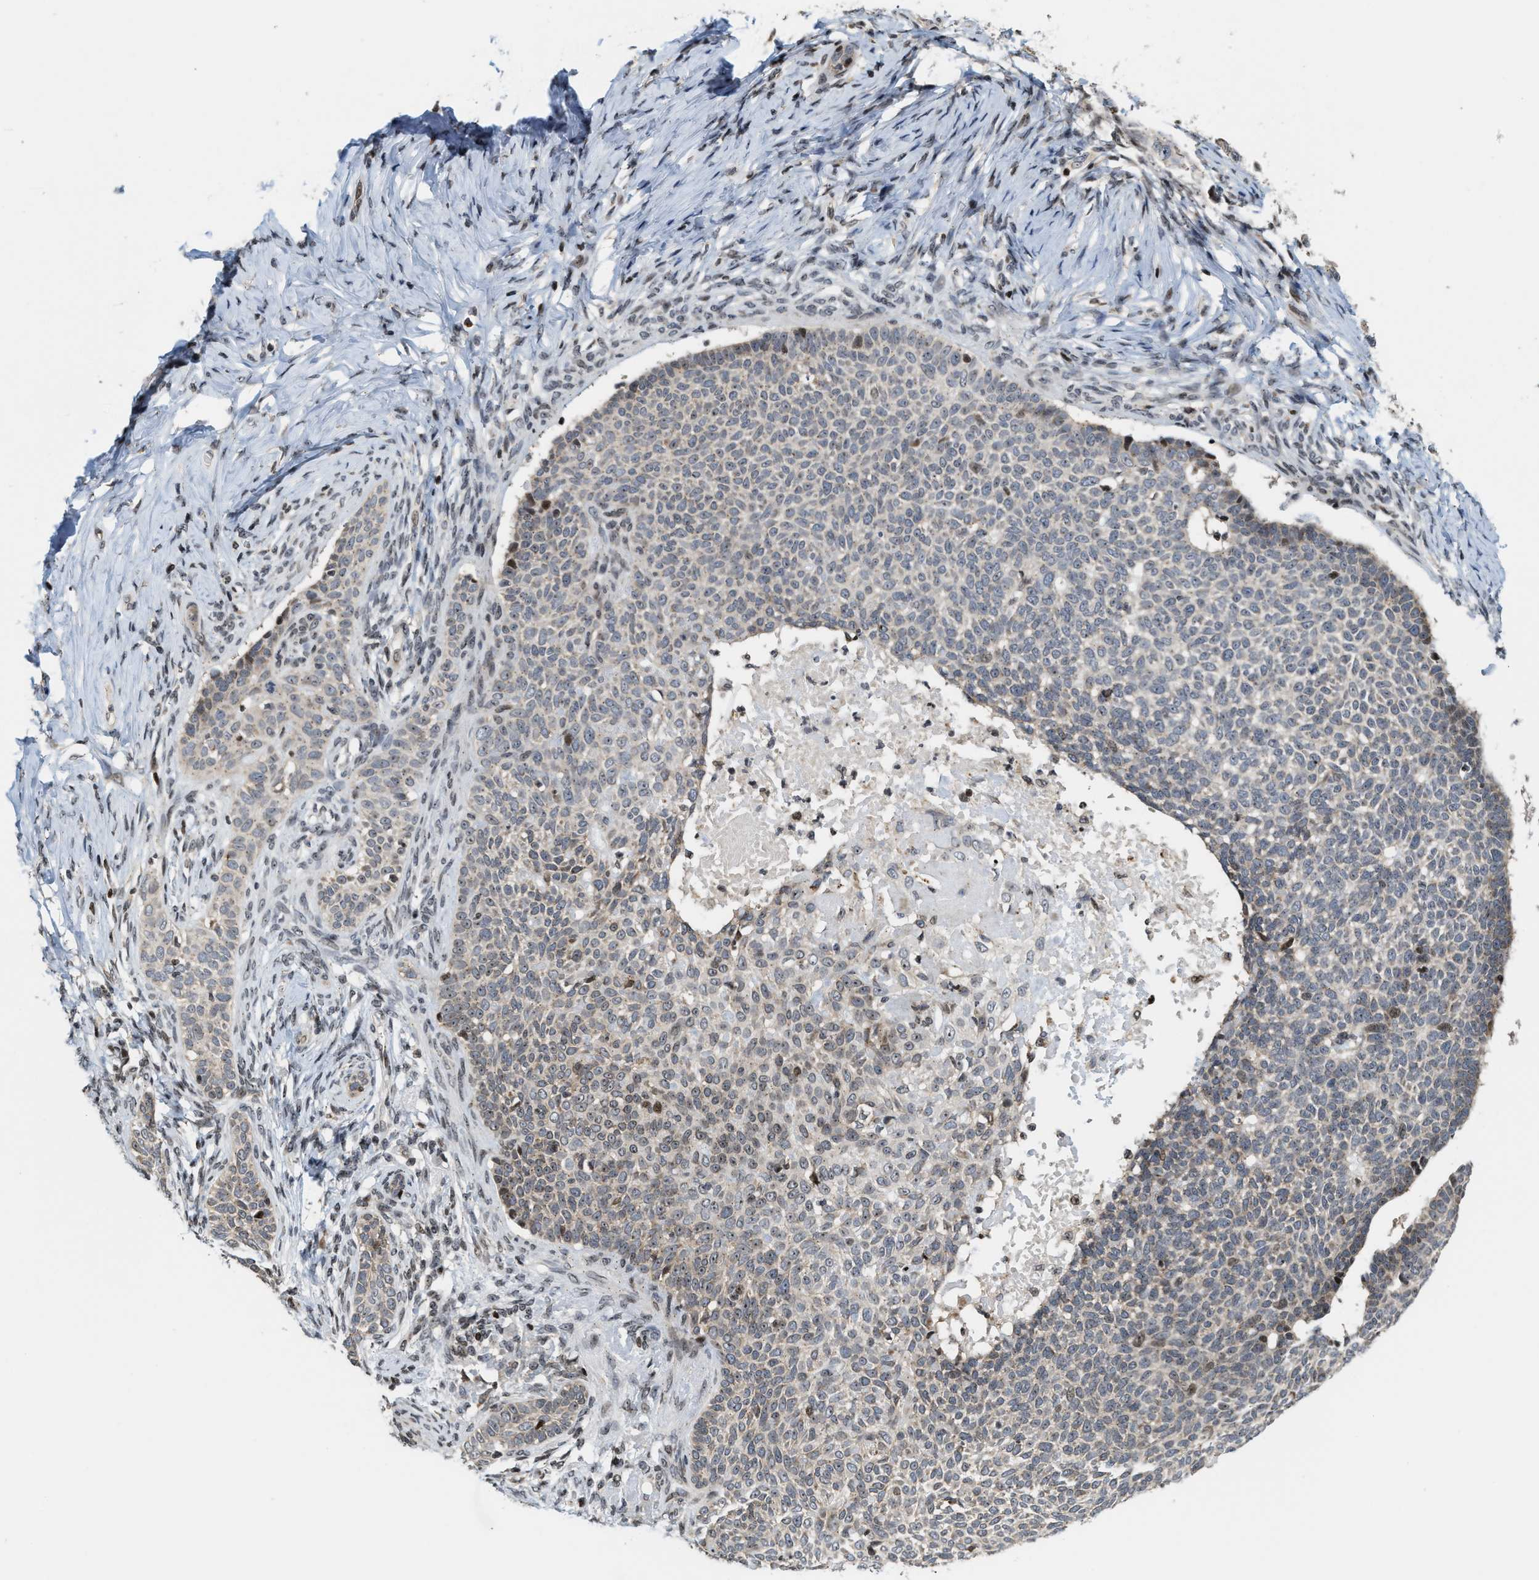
{"staining": {"intensity": "weak", "quantity": "<25%", "location": "cytoplasmic/membranous"}, "tissue": "skin cancer", "cell_type": "Tumor cells", "image_type": "cancer", "snomed": [{"axis": "morphology", "description": "Normal tissue, NOS"}, {"axis": "morphology", "description": "Basal cell carcinoma"}, {"axis": "topography", "description": "Skin"}], "caption": "Histopathology image shows no protein staining in tumor cells of skin basal cell carcinoma tissue.", "gene": "PDZD2", "patient": {"sex": "male", "age": 87}}